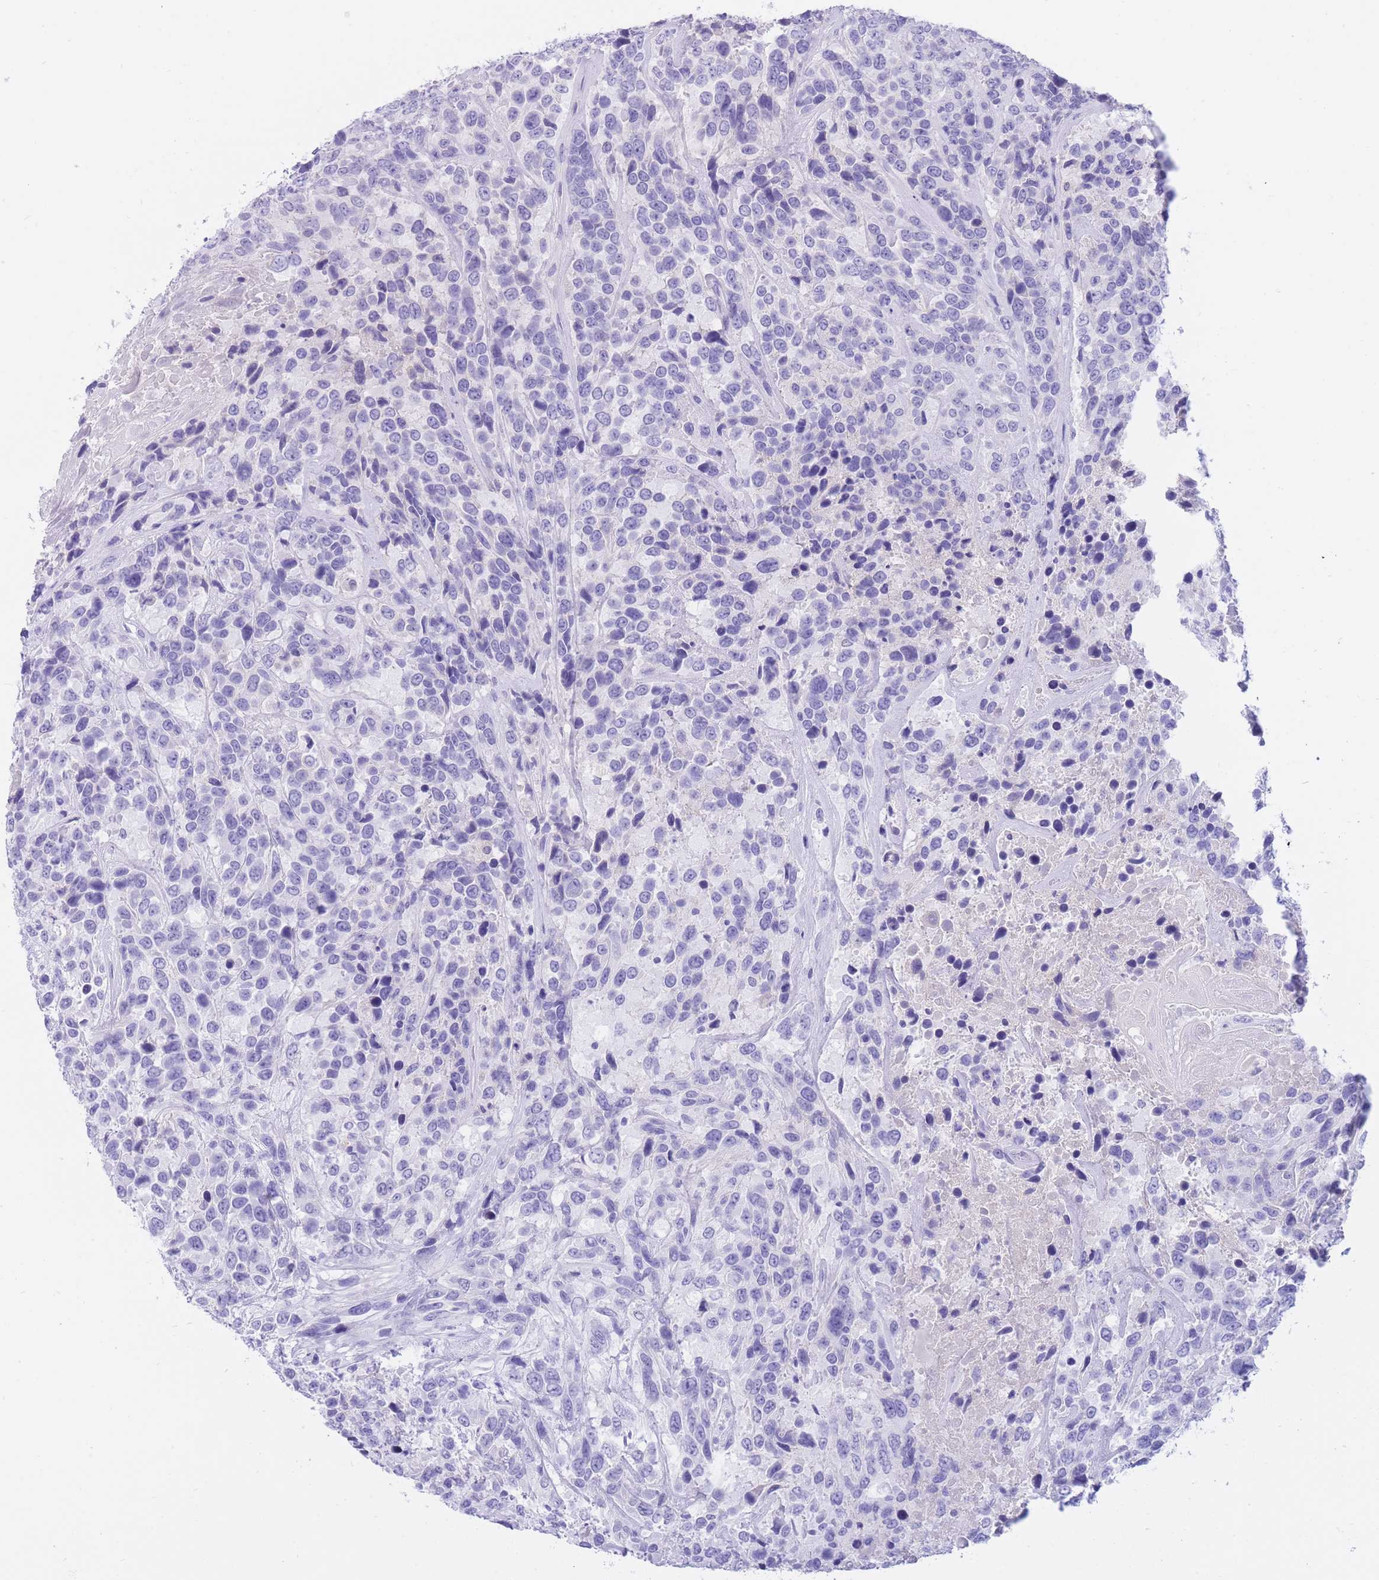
{"staining": {"intensity": "negative", "quantity": "none", "location": "none"}, "tissue": "urothelial cancer", "cell_type": "Tumor cells", "image_type": "cancer", "snomed": [{"axis": "morphology", "description": "Urothelial carcinoma, High grade"}, {"axis": "topography", "description": "Urinary bladder"}], "caption": "Tumor cells are negative for brown protein staining in urothelial carcinoma (high-grade).", "gene": "SULT1A1", "patient": {"sex": "female", "age": 70}}